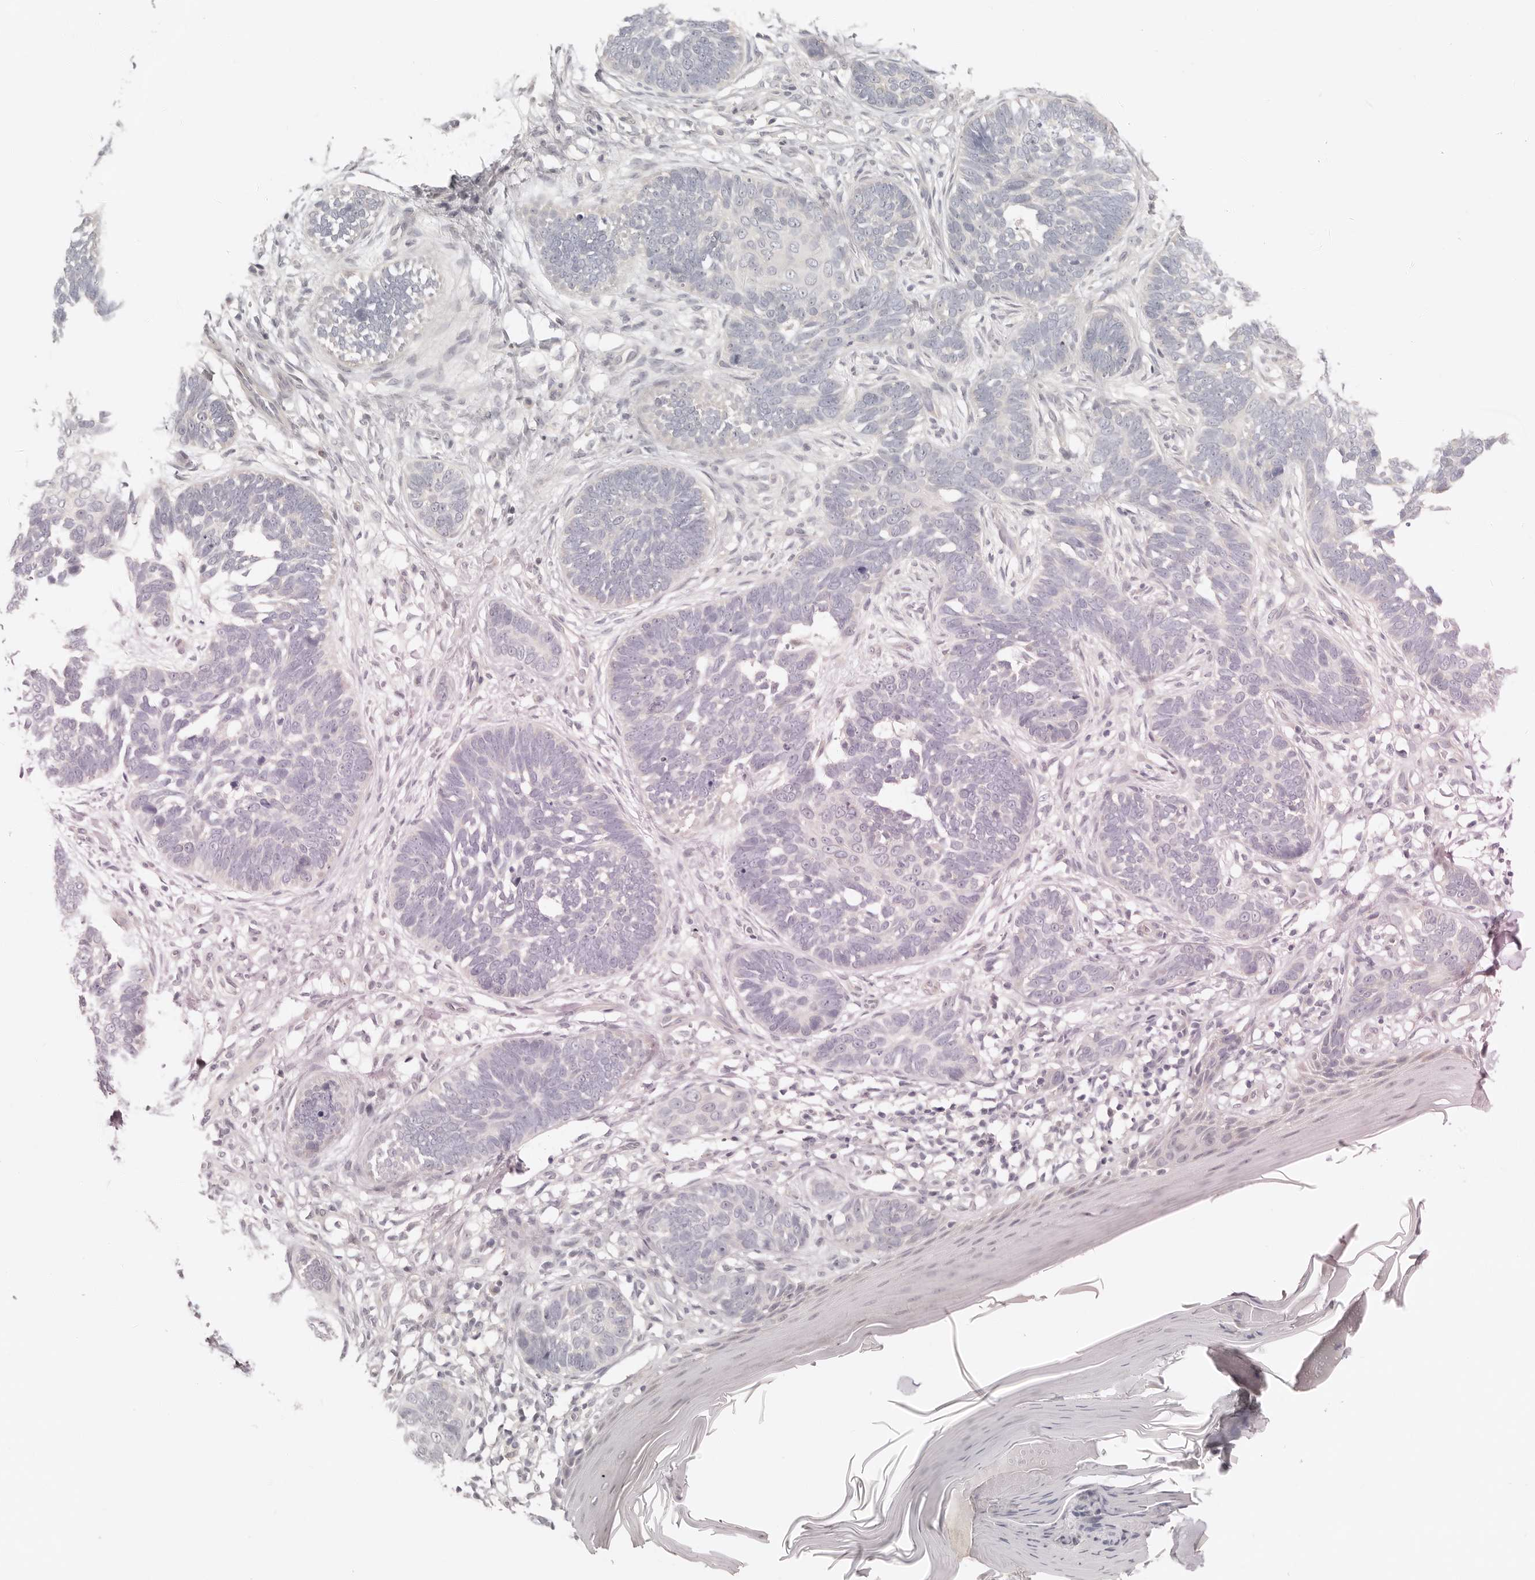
{"staining": {"intensity": "negative", "quantity": "none", "location": "none"}, "tissue": "skin cancer", "cell_type": "Tumor cells", "image_type": "cancer", "snomed": [{"axis": "morphology", "description": "Normal tissue, NOS"}, {"axis": "morphology", "description": "Basal cell carcinoma"}, {"axis": "topography", "description": "Skin"}], "caption": "The photomicrograph displays no significant positivity in tumor cells of skin cancer (basal cell carcinoma).", "gene": "AHDC1", "patient": {"sex": "male", "age": 77}}